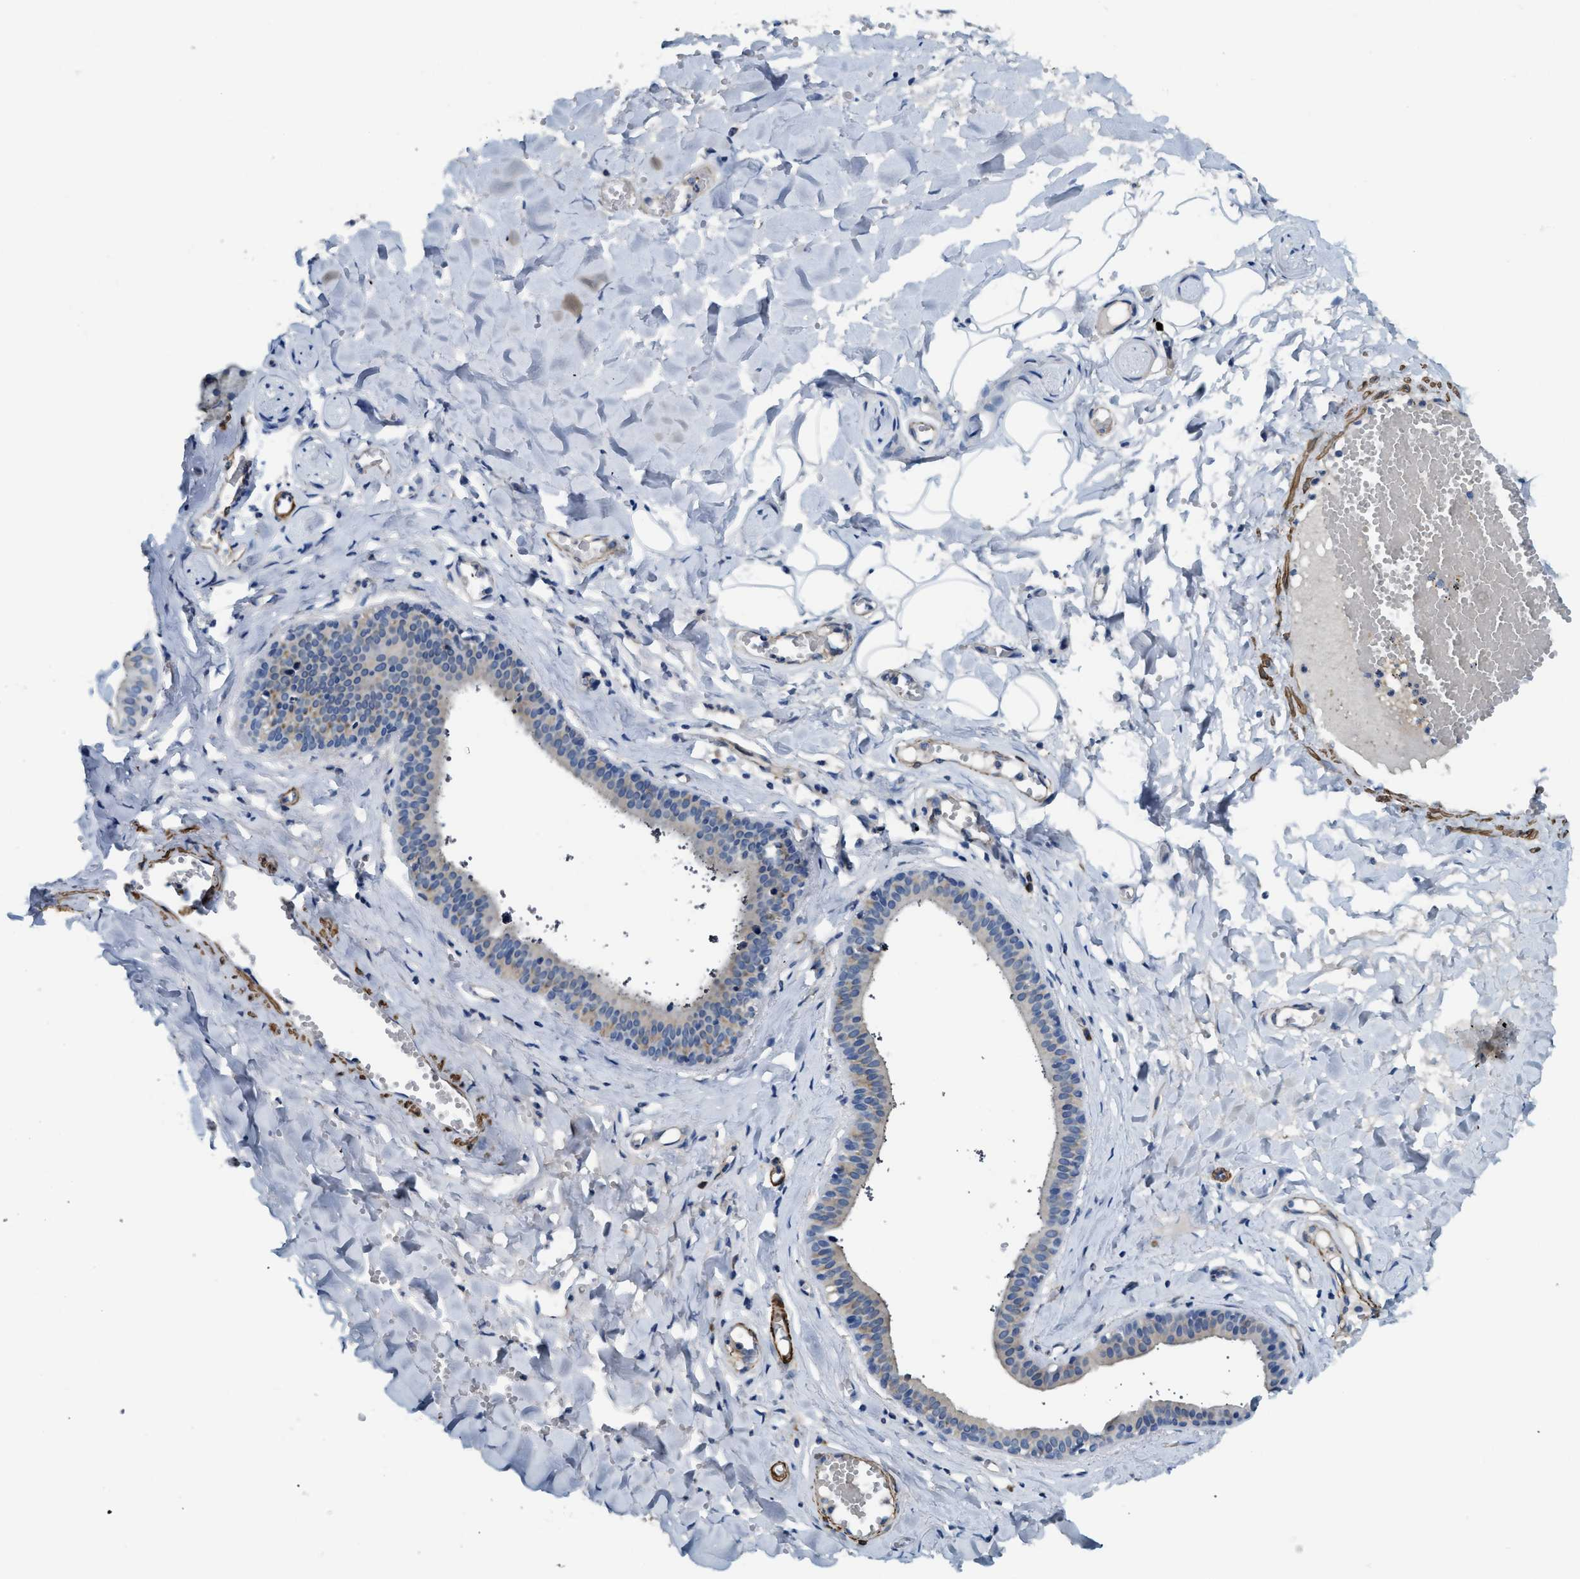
{"staining": {"intensity": "moderate", "quantity": "<25%", "location": "cytoplasmic/membranous"}, "tissue": "salivary gland", "cell_type": "Glandular cells", "image_type": "normal", "snomed": [{"axis": "morphology", "description": "Normal tissue, NOS"}, {"axis": "topography", "description": "Salivary gland"}], "caption": "Protein staining of unremarkable salivary gland exhibits moderate cytoplasmic/membranous staining in about <25% of glandular cells. The protein of interest is stained brown, and the nuclei are stained in blue (DAB IHC with brightfield microscopy, high magnification).", "gene": "BMPR1A", "patient": {"sex": "male", "age": 62}}